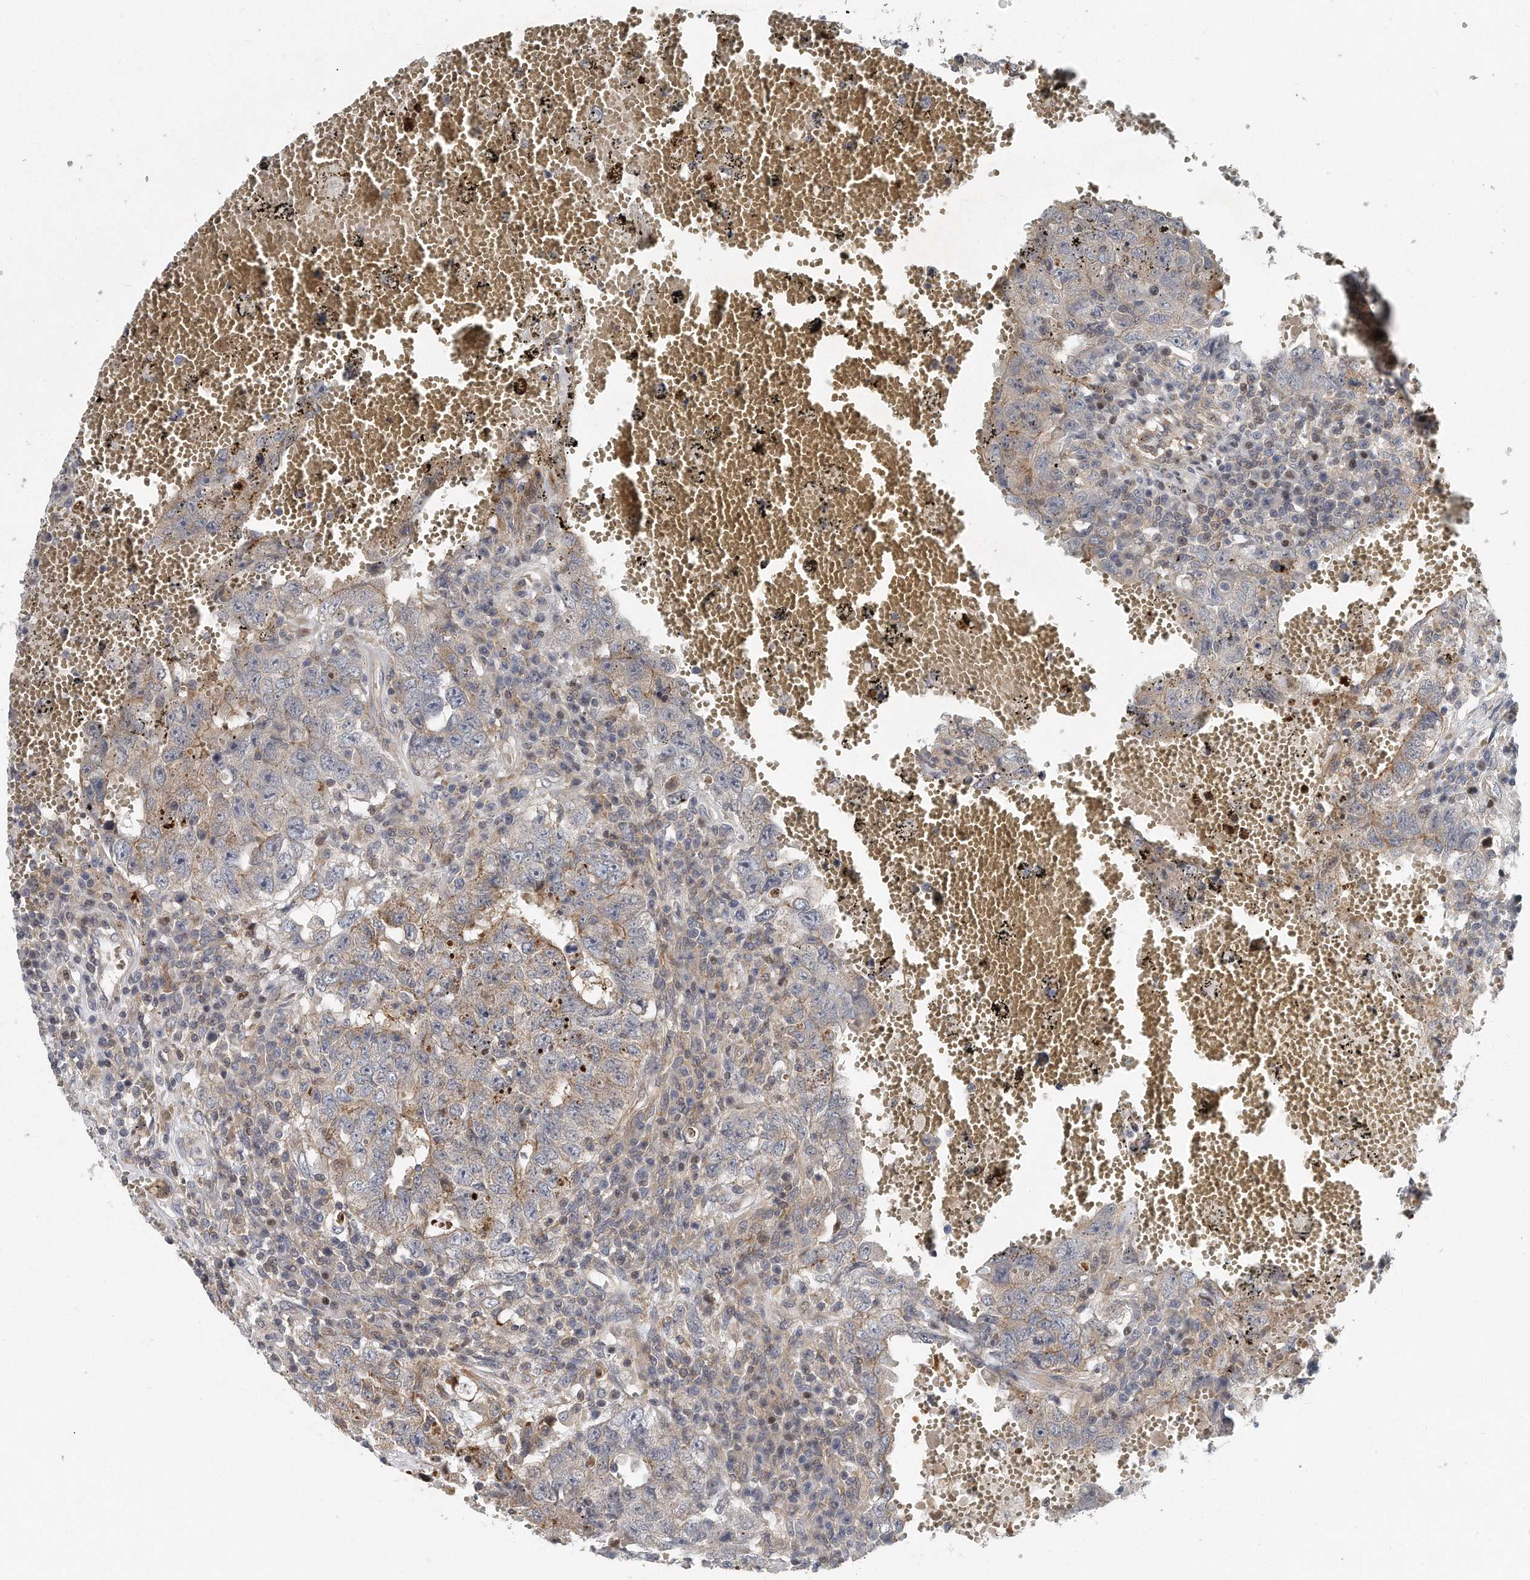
{"staining": {"intensity": "weak", "quantity": "25%-75%", "location": "cytoplasmic/membranous"}, "tissue": "testis cancer", "cell_type": "Tumor cells", "image_type": "cancer", "snomed": [{"axis": "morphology", "description": "Carcinoma, Embryonal, NOS"}, {"axis": "topography", "description": "Testis"}], "caption": "This image exhibits testis embryonal carcinoma stained with immunohistochemistry to label a protein in brown. The cytoplasmic/membranous of tumor cells show weak positivity for the protein. Nuclei are counter-stained blue.", "gene": "PCDH8", "patient": {"sex": "male", "age": 26}}